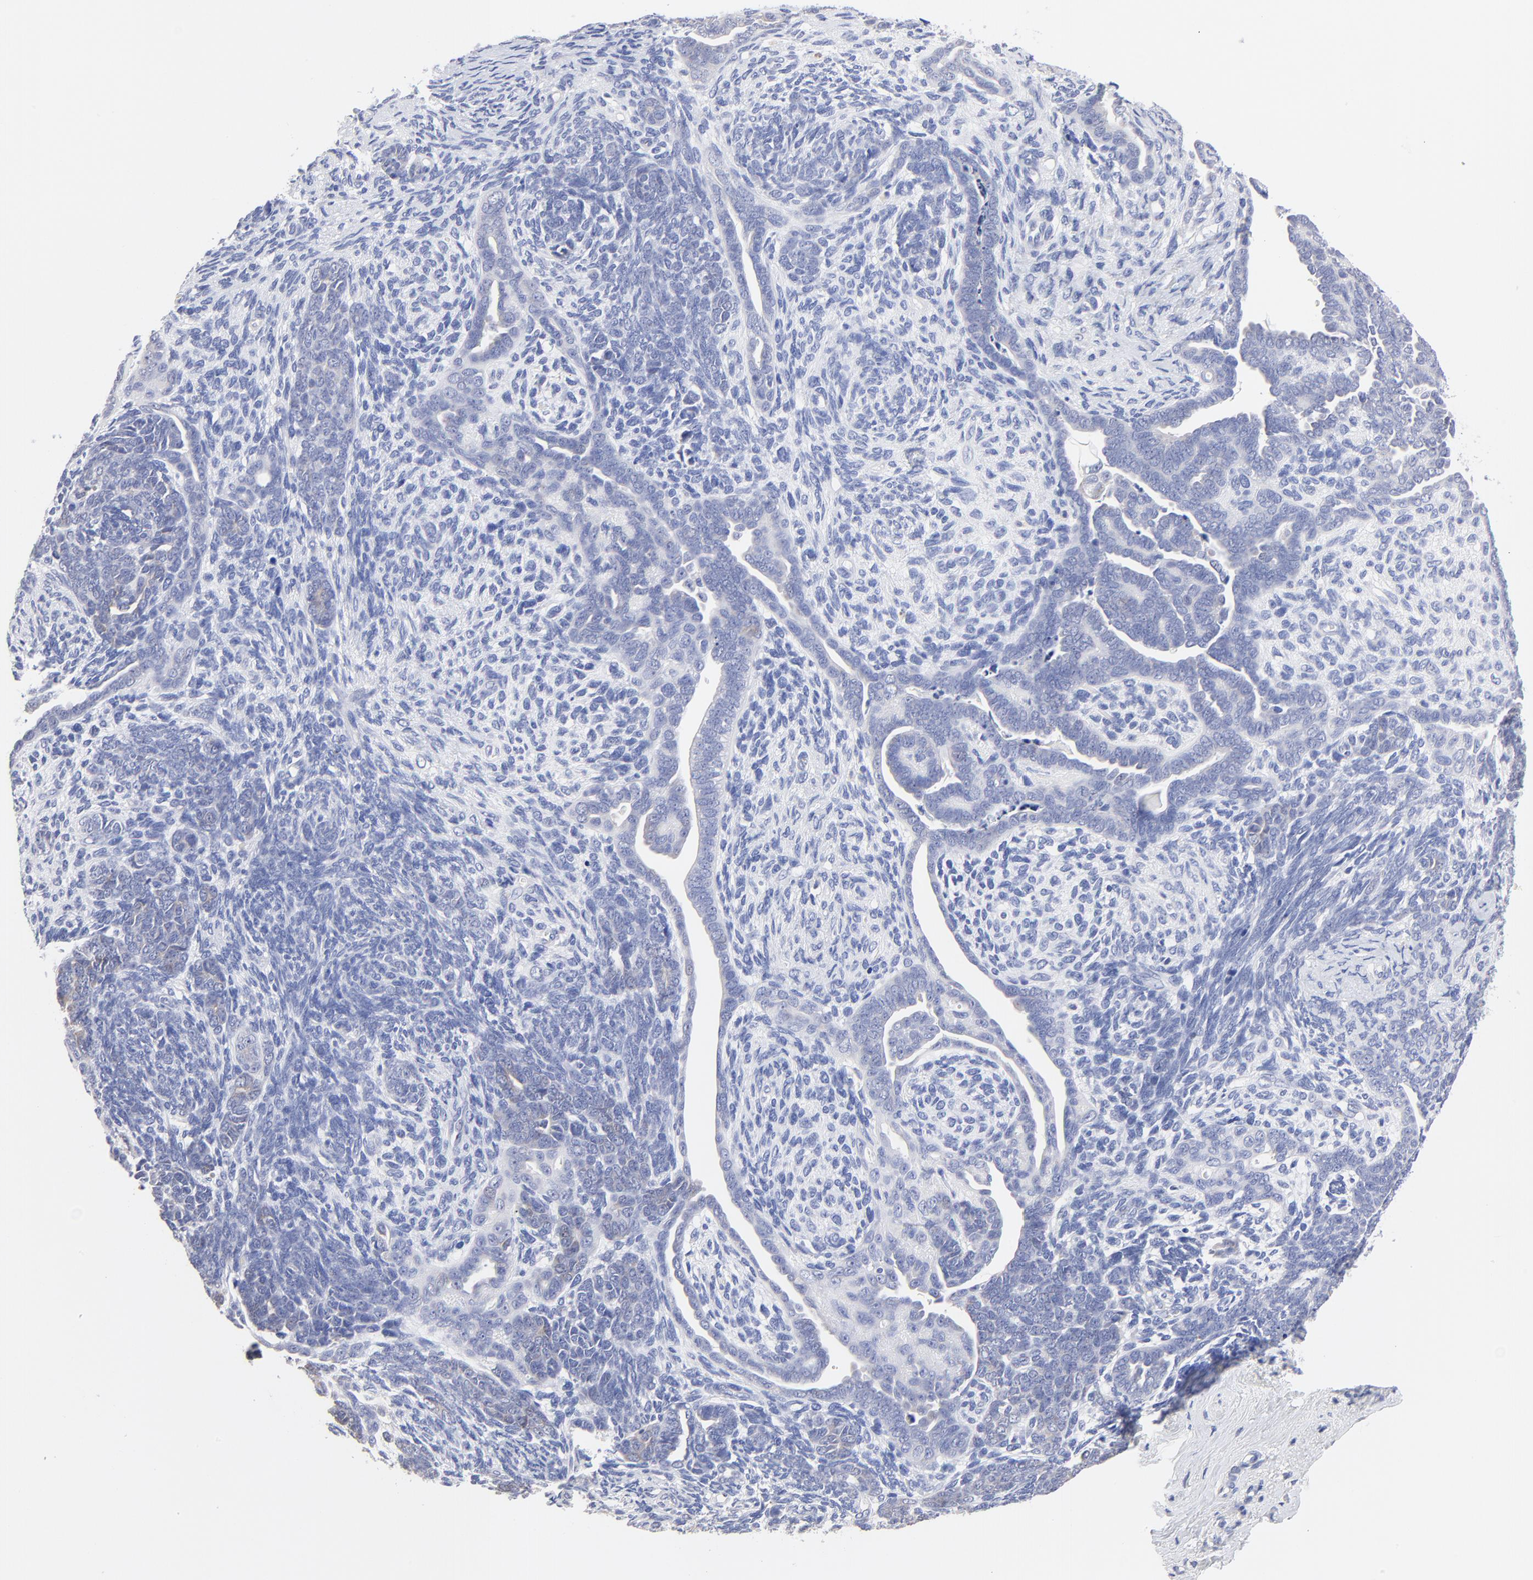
{"staining": {"intensity": "weak", "quantity": "<25%", "location": "cytoplasmic/membranous"}, "tissue": "endometrial cancer", "cell_type": "Tumor cells", "image_type": "cancer", "snomed": [{"axis": "morphology", "description": "Neoplasm, malignant, NOS"}, {"axis": "topography", "description": "Endometrium"}], "caption": "Tumor cells show no significant protein expression in malignant neoplasm (endometrial).", "gene": "LAX1", "patient": {"sex": "female", "age": 74}}